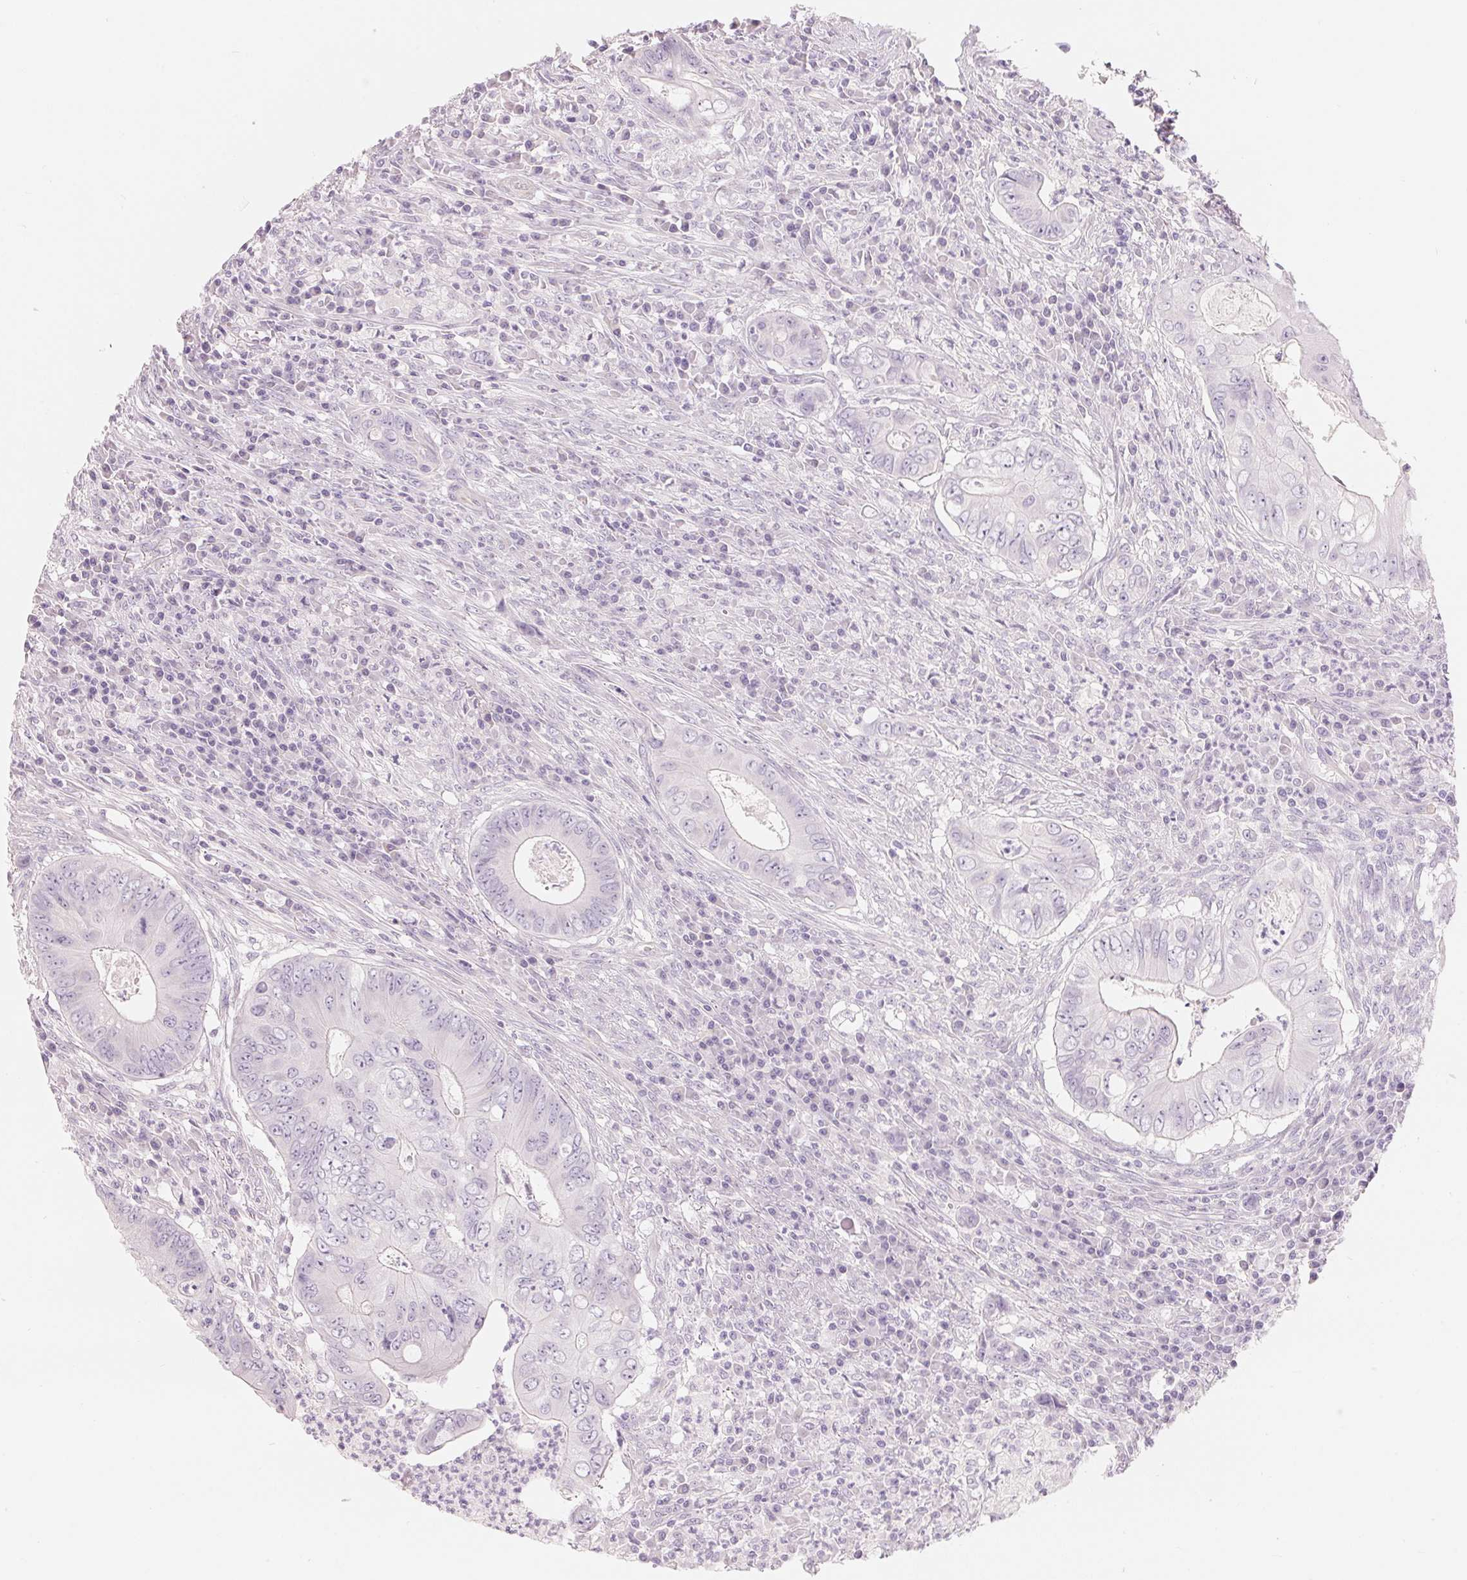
{"staining": {"intensity": "negative", "quantity": "none", "location": "none"}, "tissue": "colorectal cancer", "cell_type": "Tumor cells", "image_type": "cancer", "snomed": [{"axis": "morphology", "description": "Adenocarcinoma, NOS"}, {"axis": "topography", "description": "Colon"}], "caption": "Immunohistochemistry (IHC) of human adenocarcinoma (colorectal) shows no staining in tumor cells.", "gene": "CFHR2", "patient": {"sex": "female", "age": 74}}